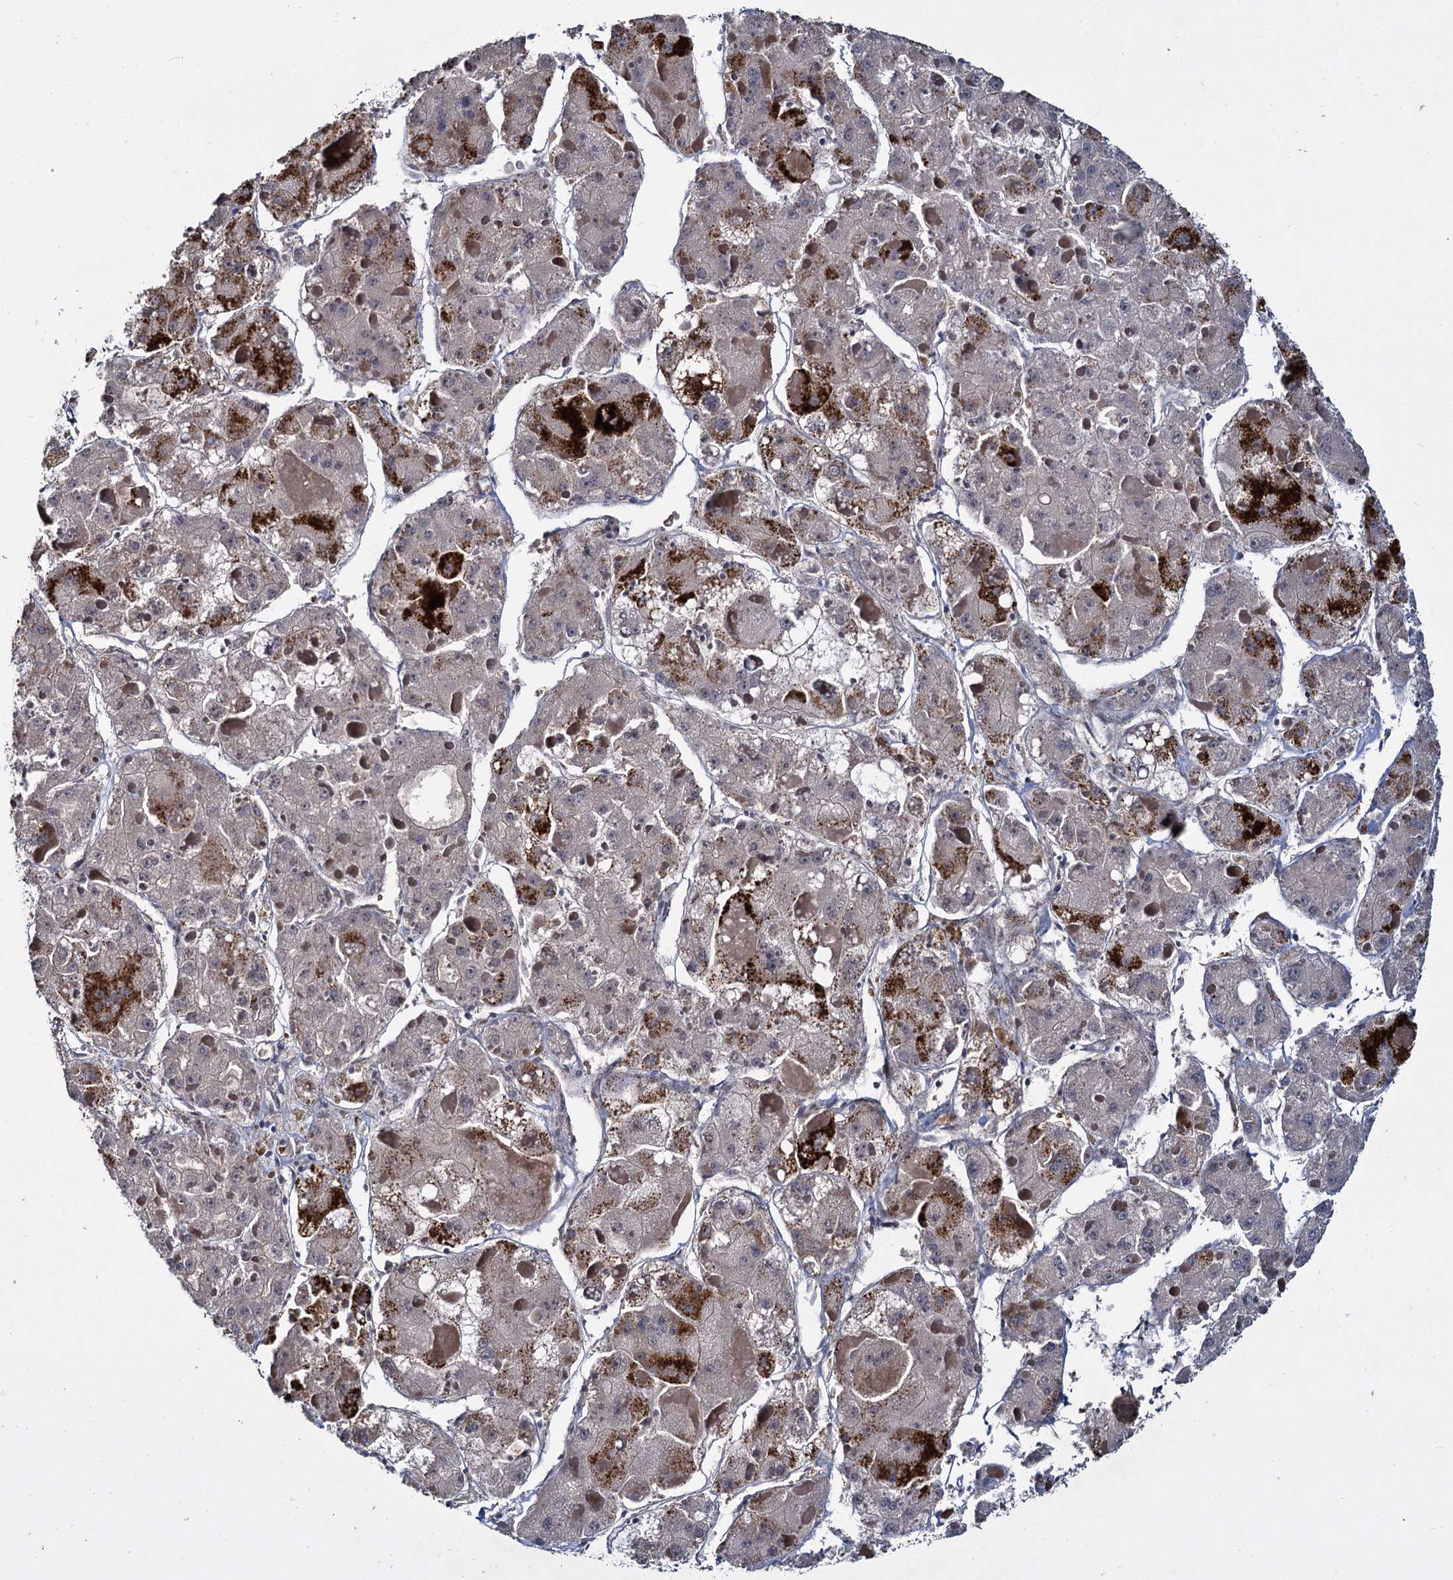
{"staining": {"intensity": "weak", "quantity": ">75%", "location": "cytoplasmic/membranous"}, "tissue": "liver cancer", "cell_type": "Tumor cells", "image_type": "cancer", "snomed": [{"axis": "morphology", "description": "Carcinoma, Hepatocellular, NOS"}, {"axis": "topography", "description": "Liver"}], "caption": "Protein analysis of hepatocellular carcinoma (liver) tissue demonstrates weak cytoplasmic/membranous positivity in approximately >75% of tumor cells.", "gene": "RPUSD4", "patient": {"sex": "female", "age": 73}}